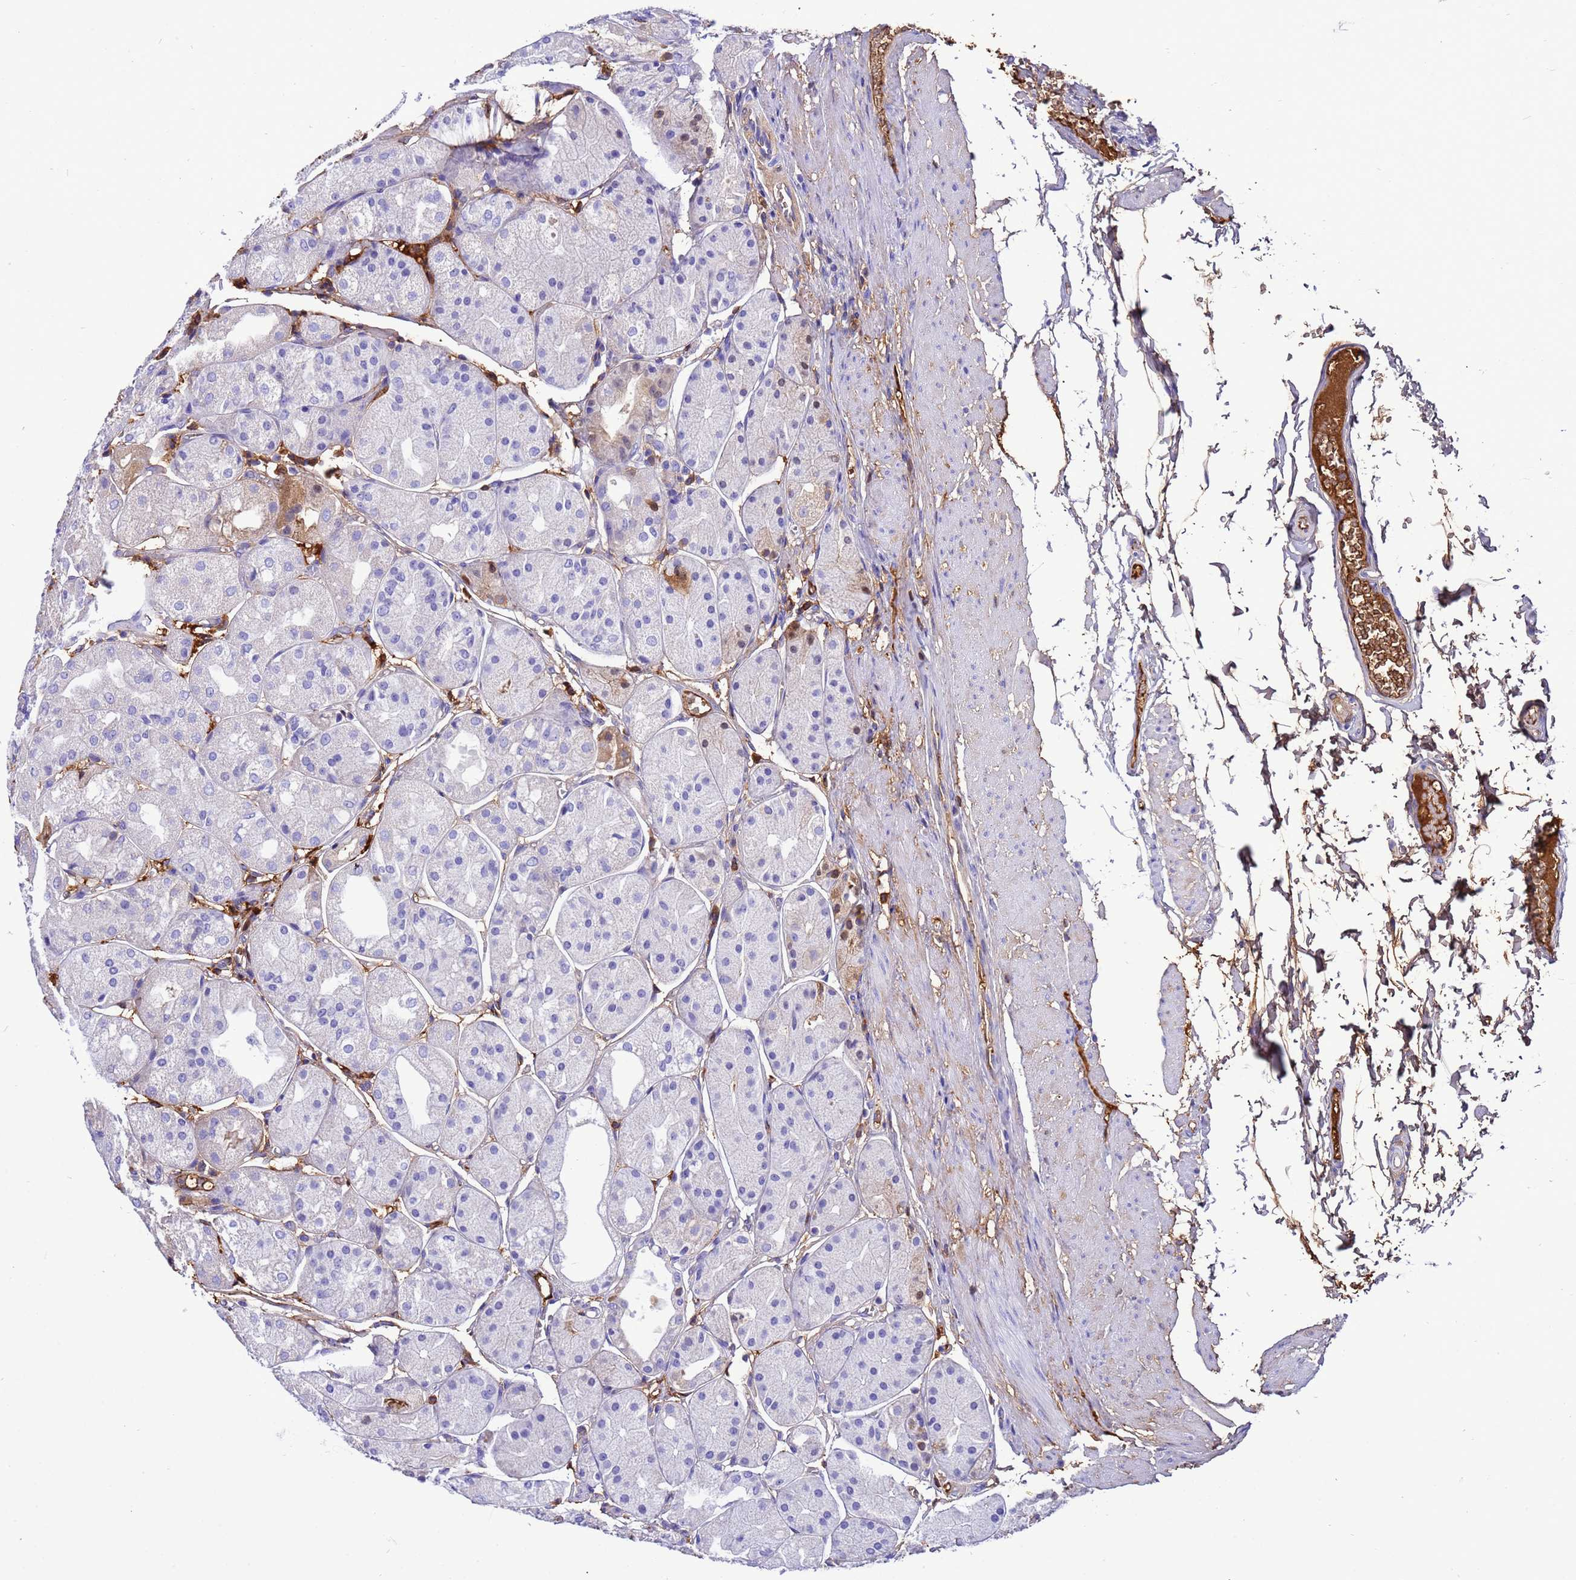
{"staining": {"intensity": "negative", "quantity": "none", "location": "none"}, "tissue": "stomach", "cell_type": "Glandular cells", "image_type": "normal", "snomed": [{"axis": "morphology", "description": "Normal tissue, NOS"}, {"axis": "topography", "description": "Stomach, upper"}], "caption": "DAB (3,3'-diaminobenzidine) immunohistochemical staining of benign human stomach exhibits no significant positivity in glandular cells. Brightfield microscopy of IHC stained with DAB (3,3'-diaminobenzidine) (brown) and hematoxylin (blue), captured at high magnification.", "gene": "H1", "patient": {"sex": "male", "age": 72}}